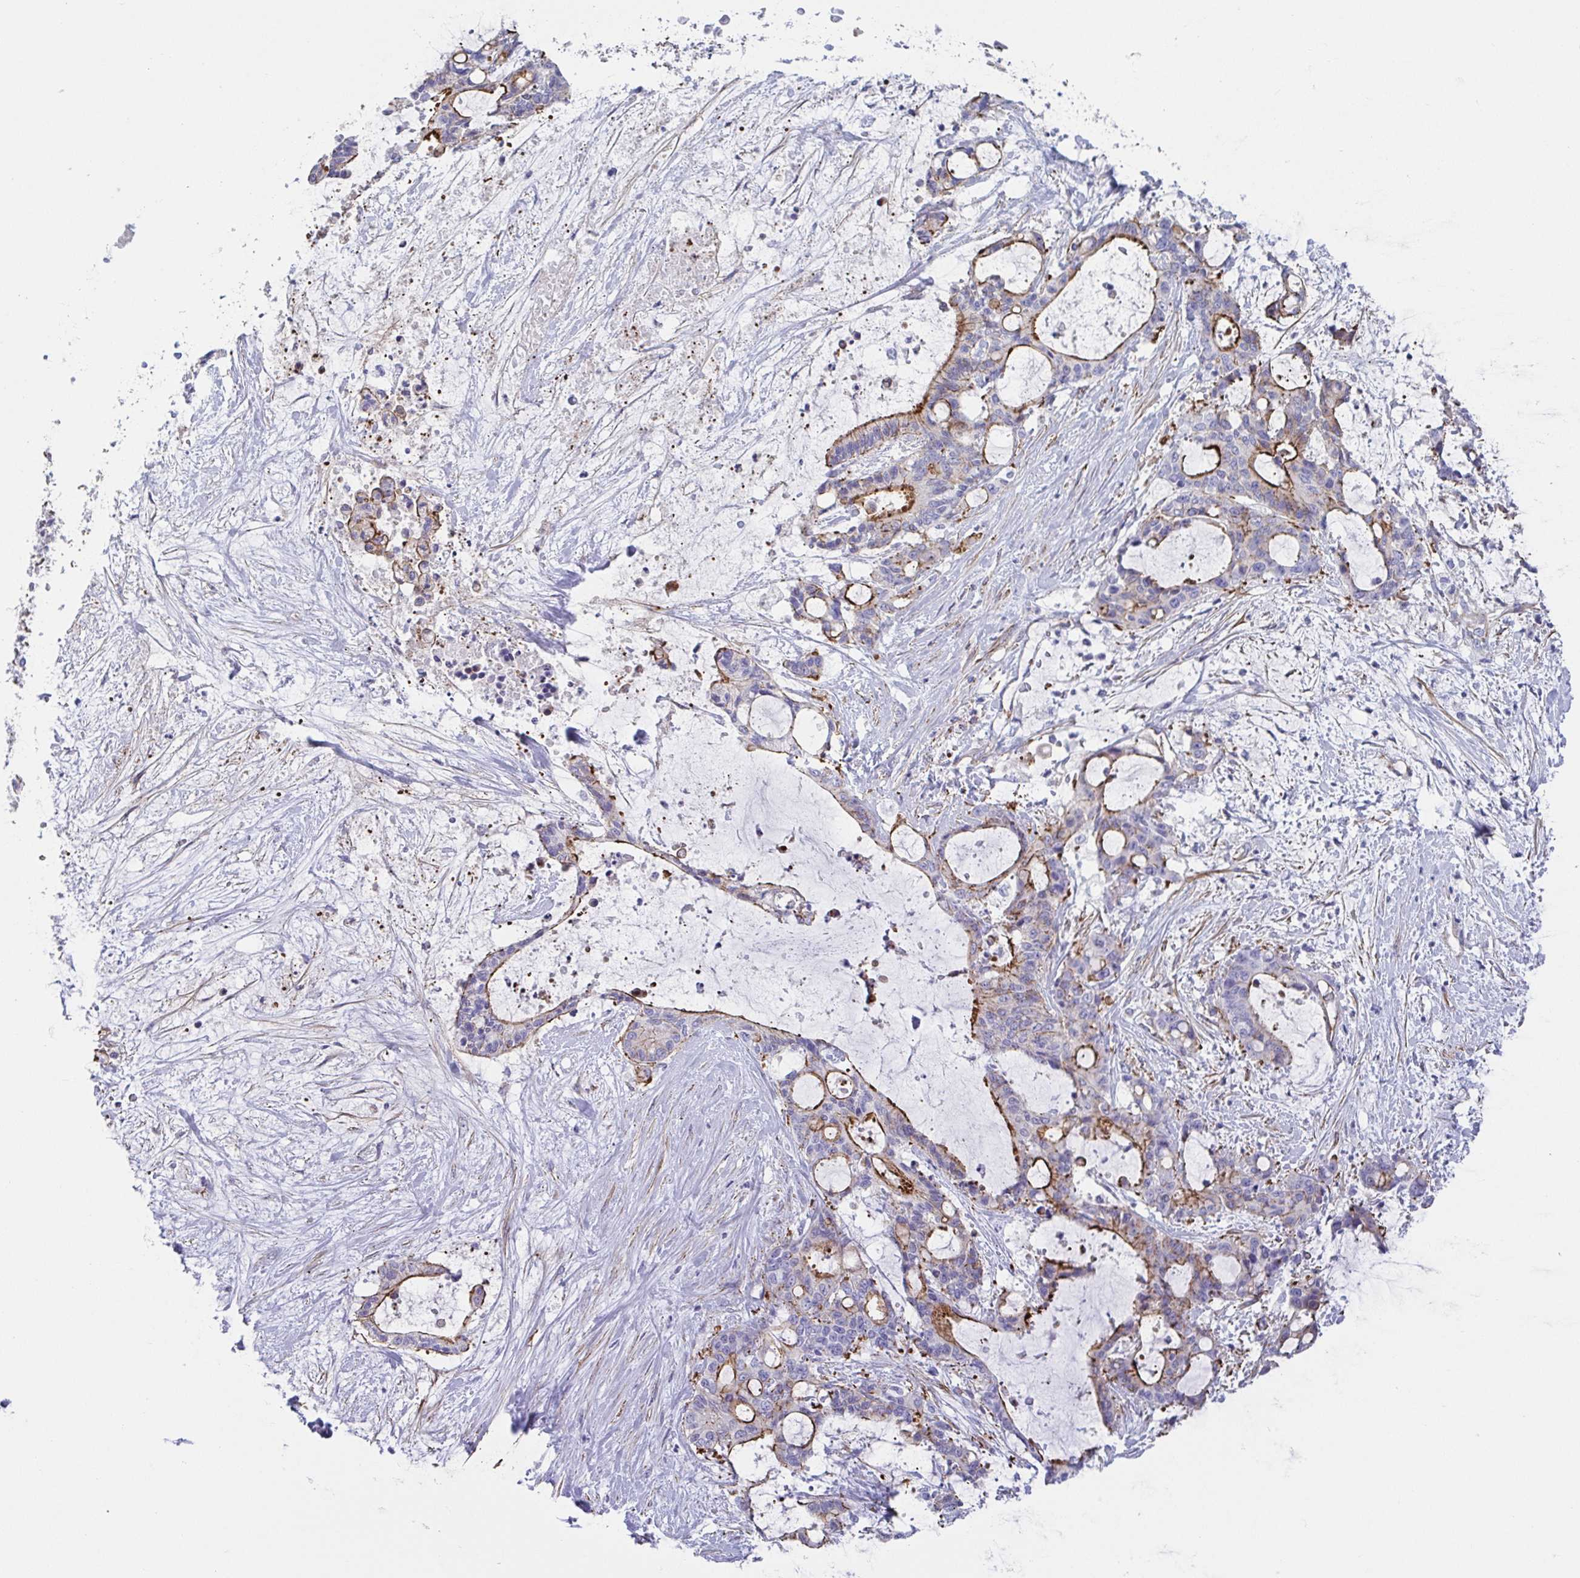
{"staining": {"intensity": "moderate", "quantity": "25%-75%", "location": "cytoplasmic/membranous"}, "tissue": "liver cancer", "cell_type": "Tumor cells", "image_type": "cancer", "snomed": [{"axis": "morphology", "description": "Normal tissue, NOS"}, {"axis": "morphology", "description": "Cholangiocarcinoma"}, {"axis": "topography", "description": "Liver"}, {"axis": "topography", "description": "Peripheral nerve tissue"}], "caption": "Cholangiocarcinoma (liver) stained with IHC displays moderate cytoplasmic/membranous positivity in approximately 25%-75% of tumor cells. (DAB IHC with brightfield microscopy, high magnification).", "gene": "TRAM2", "patient": {"sex": "female", "age": 73}}